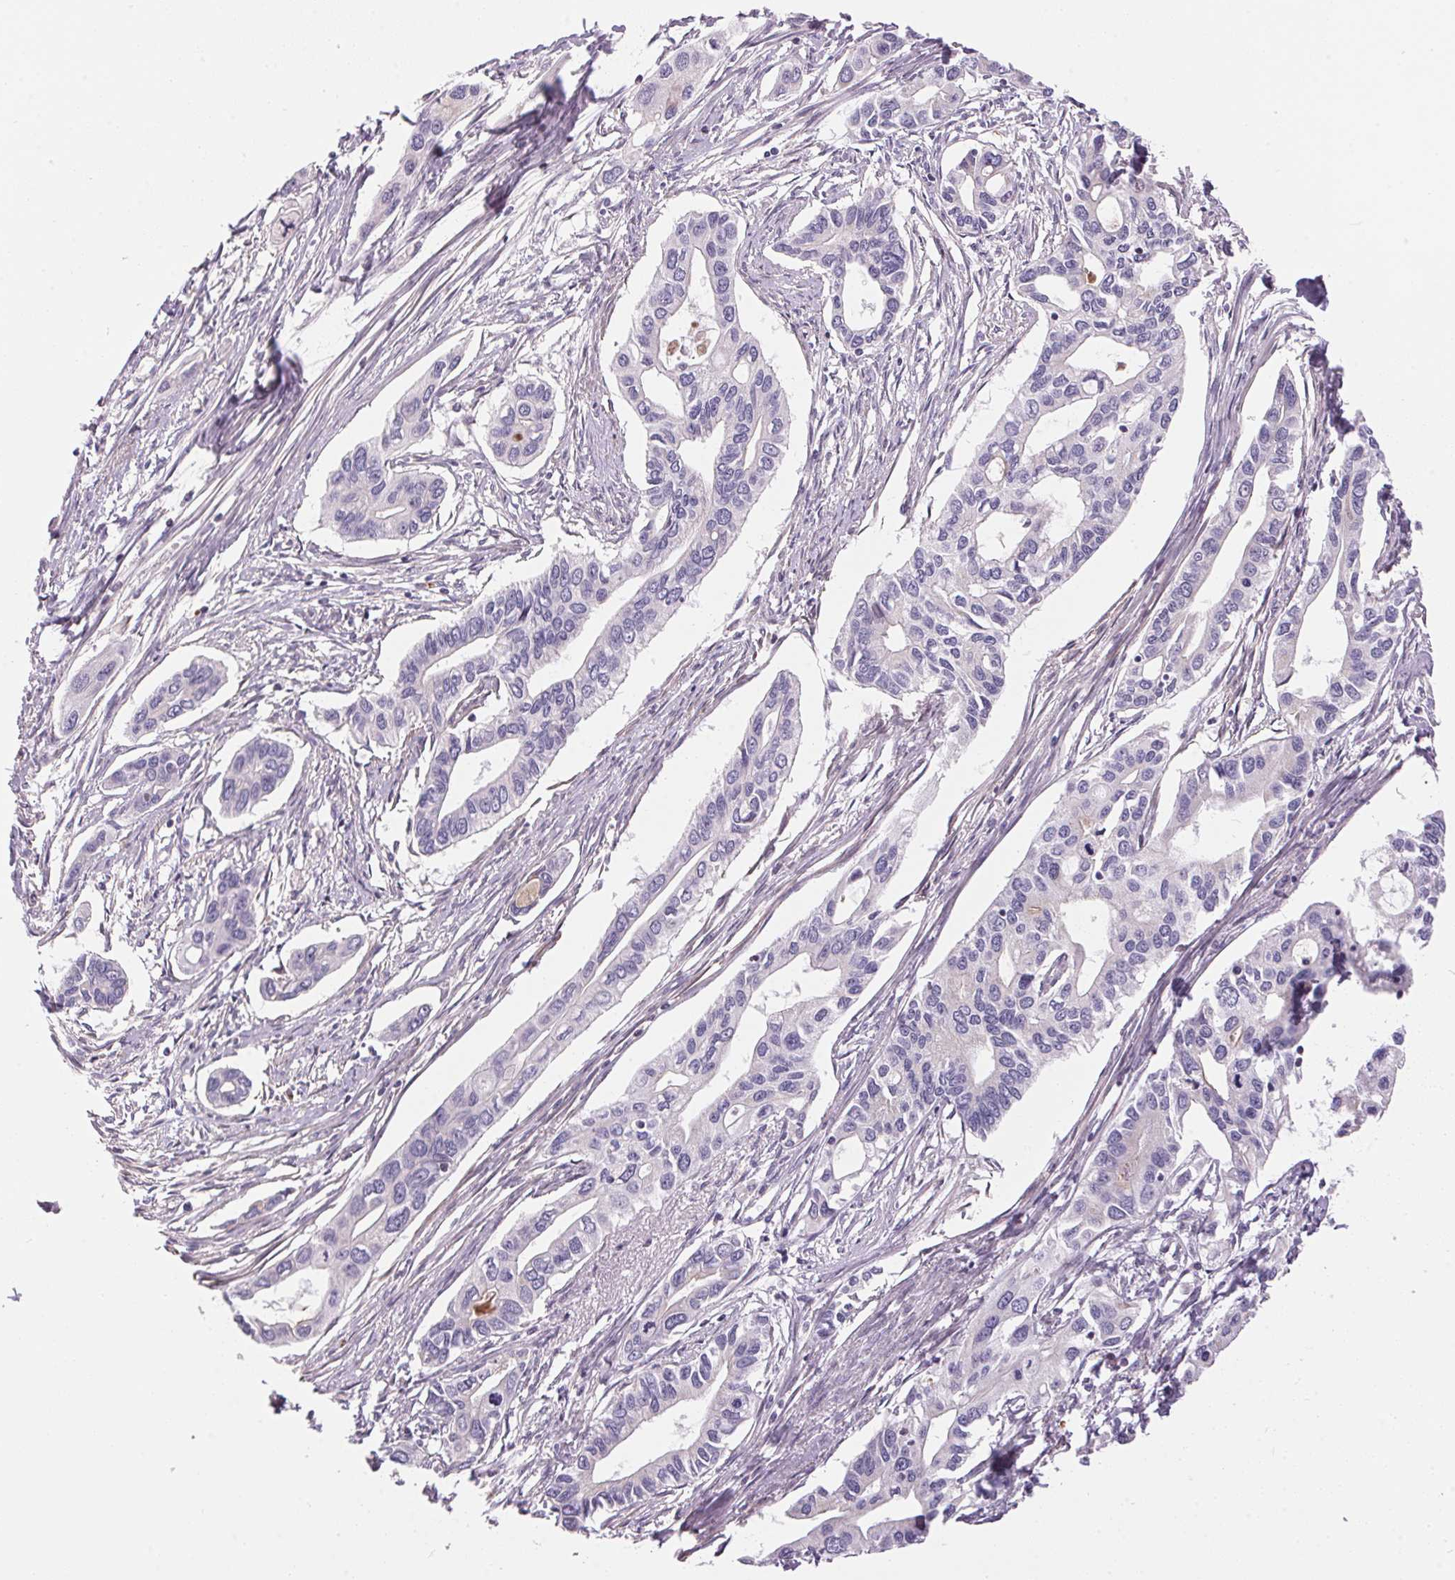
{"staining": {"intensity": "negative", "quantity": "none", "location": "none"}, "tissue": "pancreatic cancer", "cell_type": "Tumor cells", "image_type": "cancer", "snomed": [{"axis": "morphology", "description": "Adenocarcinoma, NOS"}, {"axis": "topography", "description": "Pancreas"}], "caption": "The image shows no significant positivity in tumor cells of pancreatic cancer (adenocarcinoma).", "gene": "UNC13B", "patient": {"sex": "male", "age": 60}}